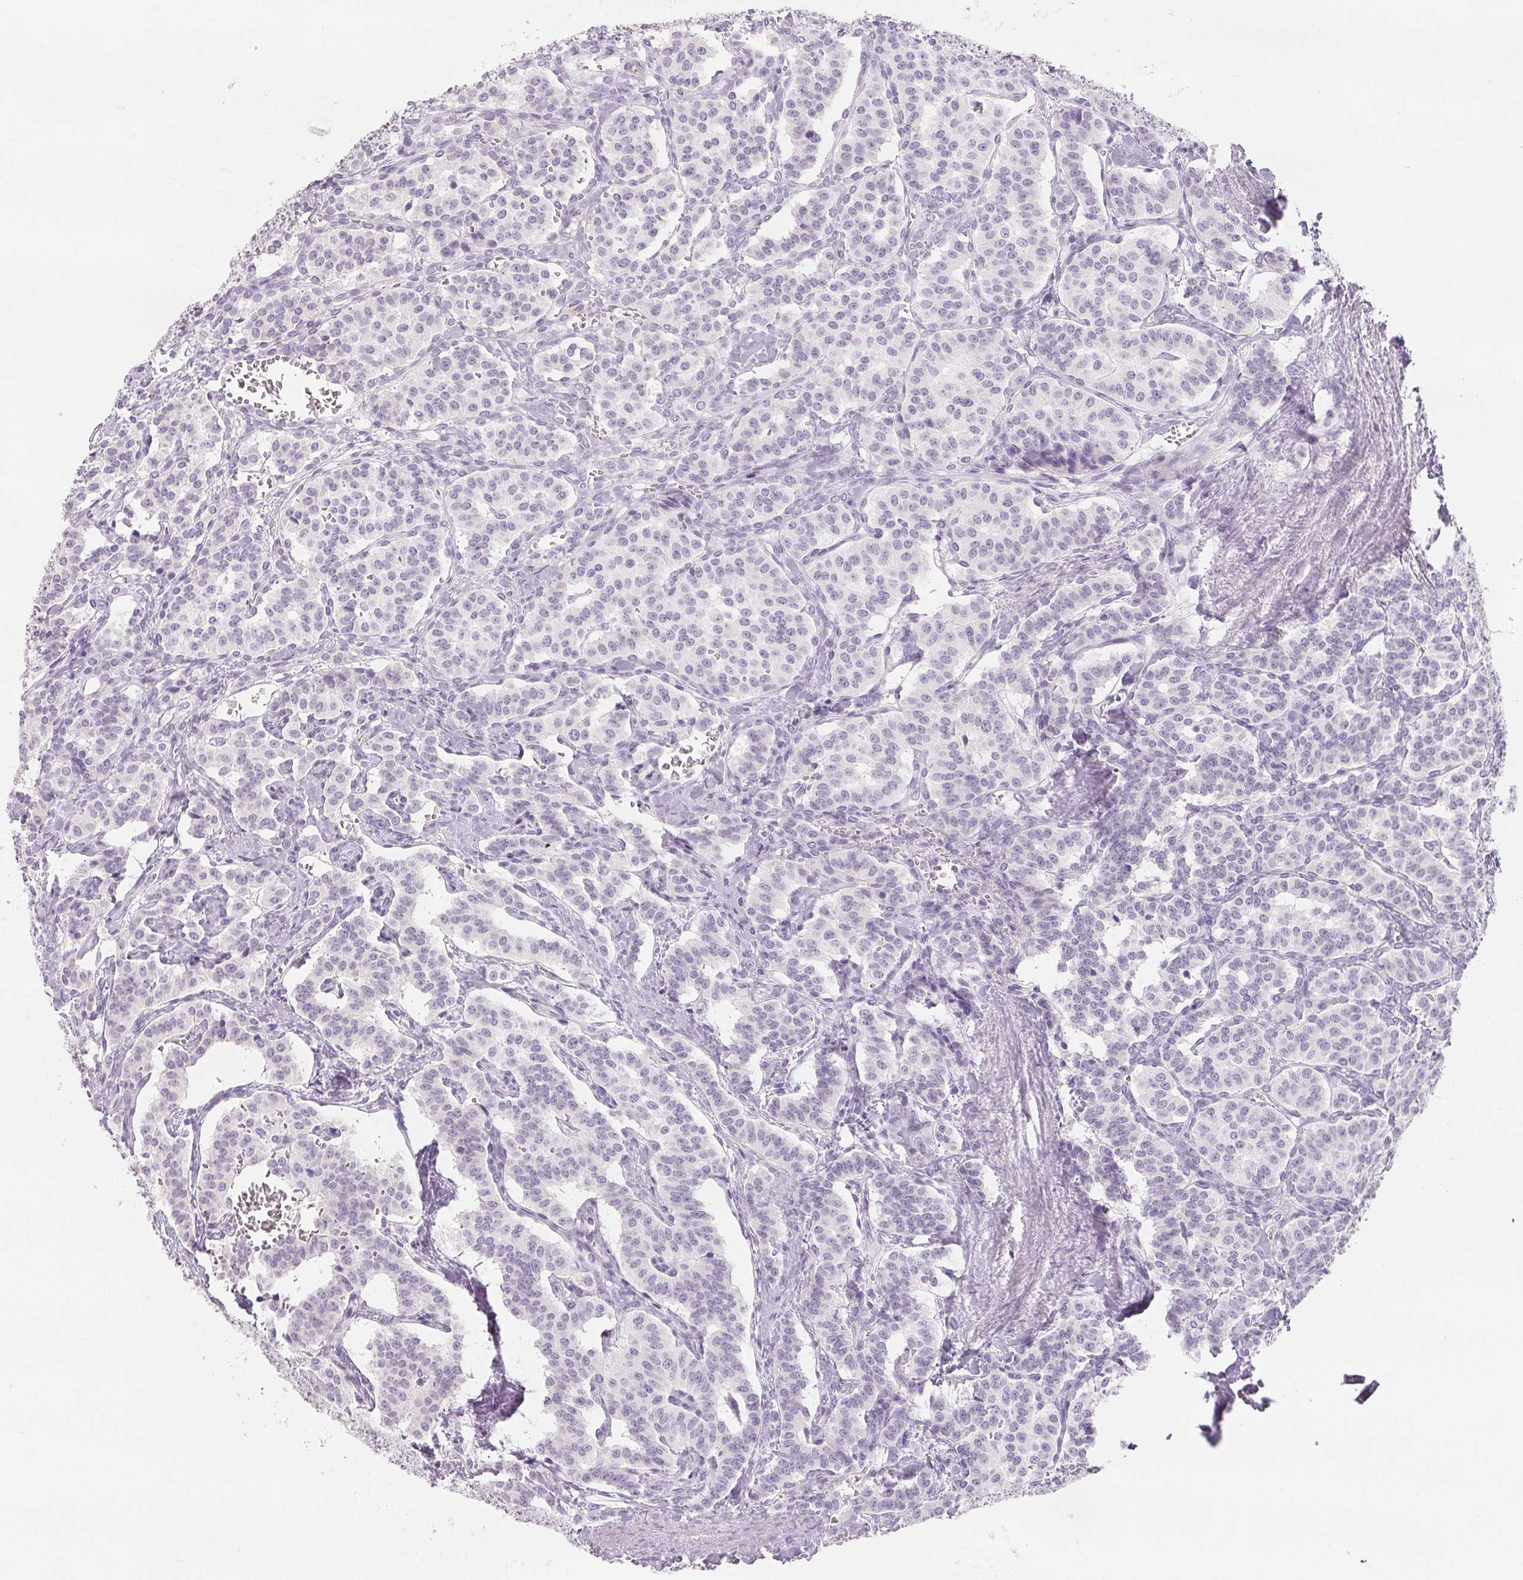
{"staining": {"intensity": "negative", "quantity": "none", "location": "none"}, "tissue": "carcinoid", "cell_type": "Tumor cells", "image_type": "cancer", "snomed": [{"axis": "morphology", "description": "Normal tissue, NOS"}, {"axis": "morphology", "description": "Carcinoid, malignant, NOS"}, {"axis": "topography", "description": "Lung"}], "caption": "A micrograph of carcinoid (malignant) stained for a protein exhibits no brown staining in tumor cells.", "gene": "CD69", "patient": {"sex": "female", "age": 46}}